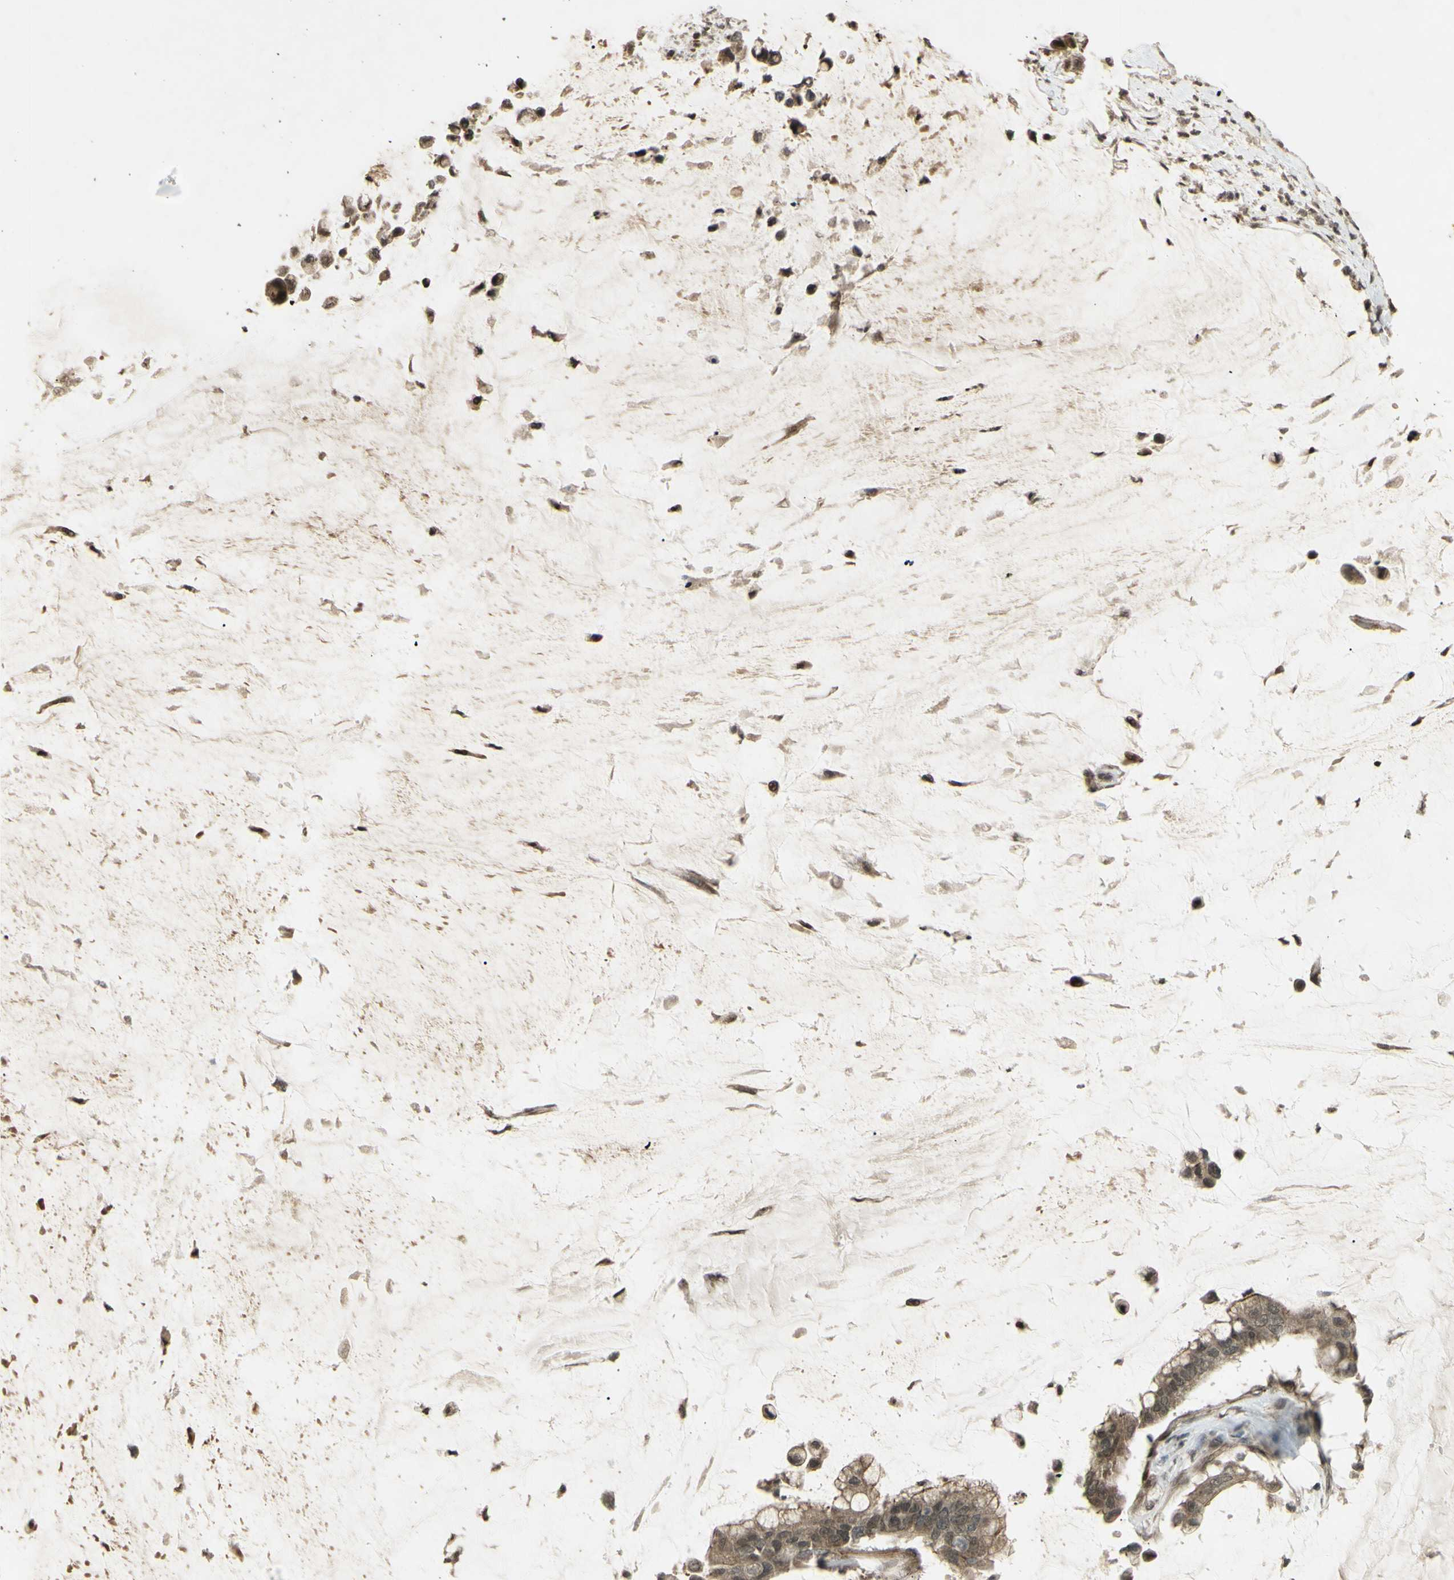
{"staining": {"intensity": "weak", "quantity": ">75%", "location": "cytoplasmic/membranous,nuclear"}, "tissue": "pancreatic cancer", "cell_type": "Tumor cells", "image_type": "cancer", "snomed": [{"axis": "morphology", "description": "Adenocarcinoma, NOS"}, {"axis": "topography", "description": "Pancreas"}], "caption": "Pancreatic adenocarcinoma was stained to show a protein in brown. There is low levels of weak cytoplasmic/membranous and nuclear staining in about >75% of tumor cells. (Stains: DAB in brown, nuclei in blue, Microscopy: brightfield microscopy at high magnification).", "gene": "BLNK", "patient": {"sex": "male", "age": 41}}